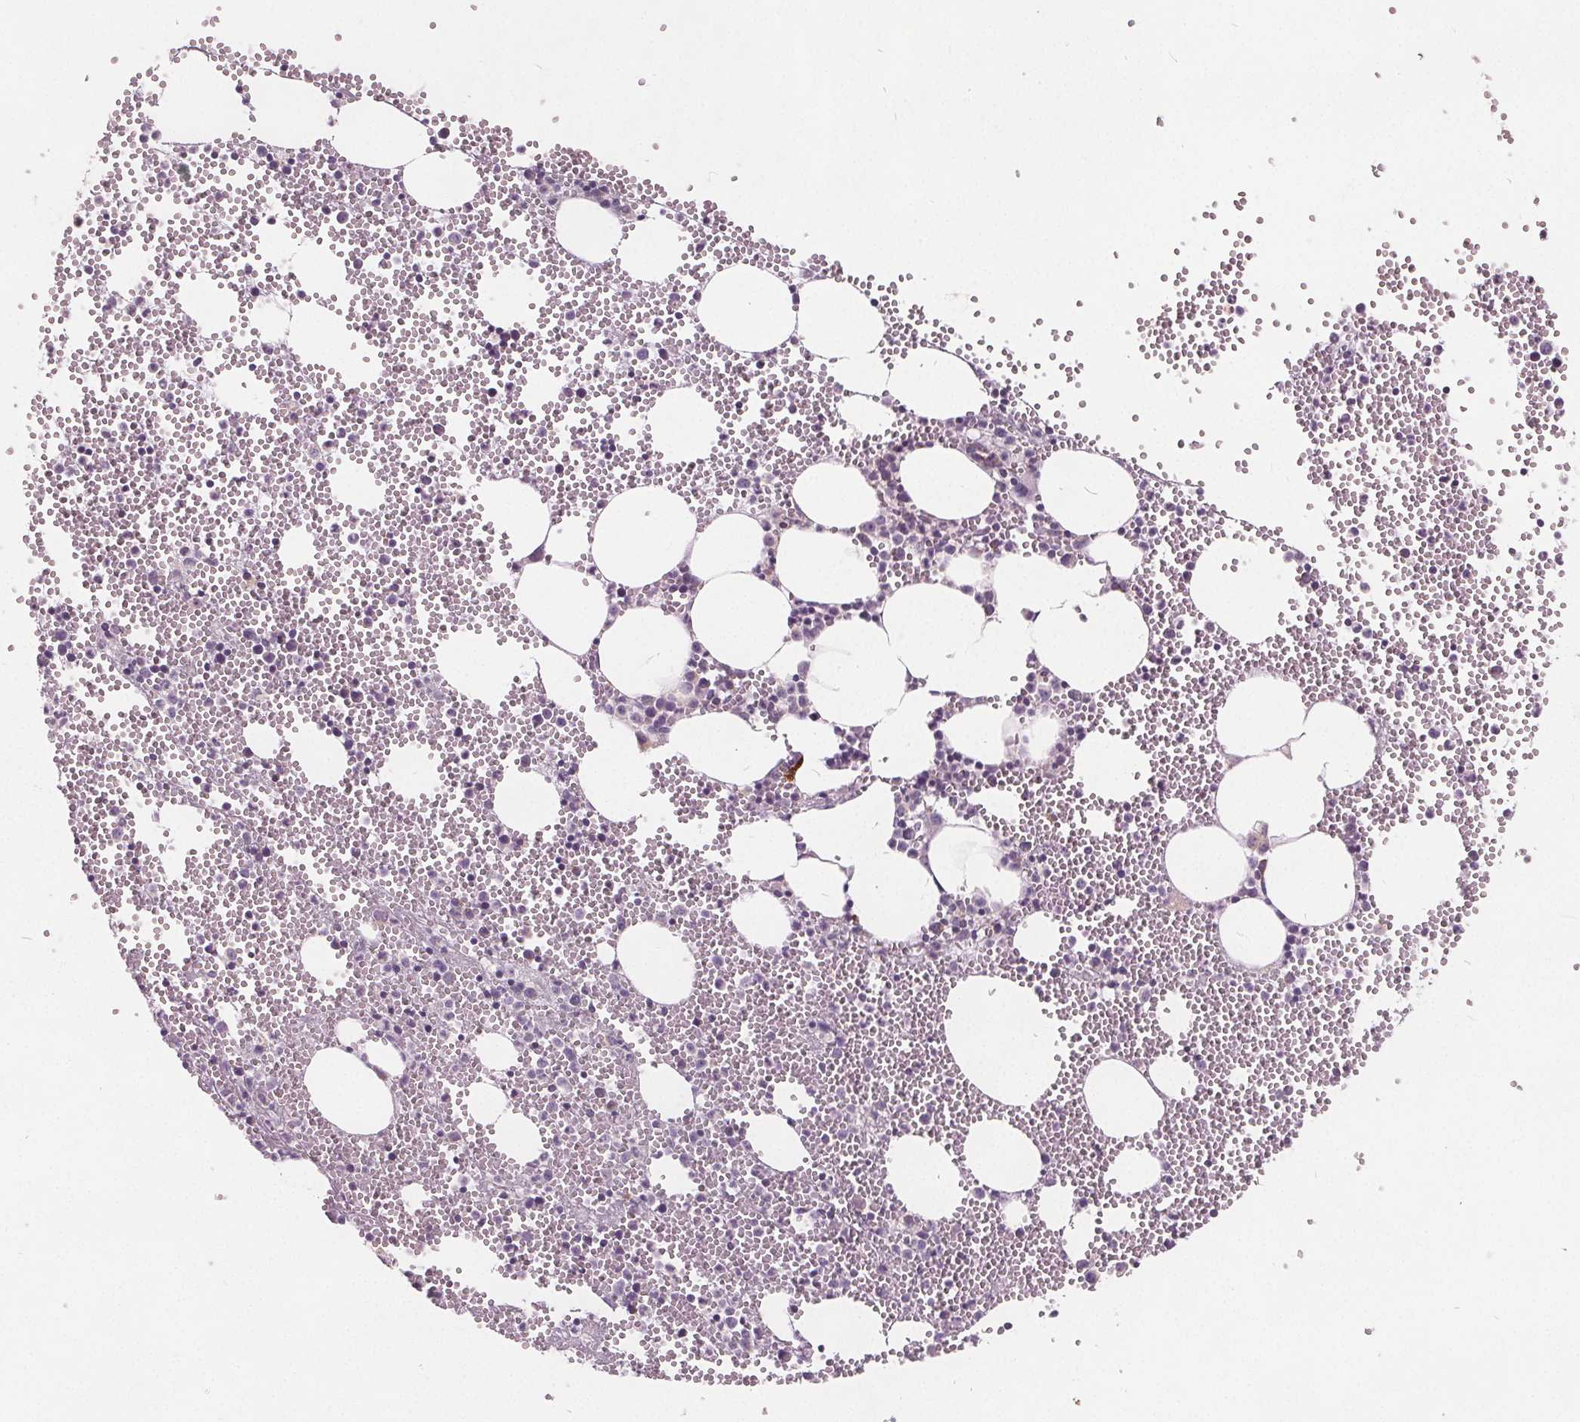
{"staining": {"intensity": "negative", "quantity": "none", "location": "none"}, "tissue": "bone marrow", "cell_type": "Hematopoietic cells", "image_type": "normal", "snomed": [{"axis": "morphology", "description": "Normal tissue, NOS"}, {"axis": "topography", "description": "Bone marrow"}], "caption": "IHC micrograph of benign bone marrow stained for a protein (brown), which reveals no staining in hematopoietic cells.", "gene": "ECI2", "patient": {"sex": "male", "age": 89}}